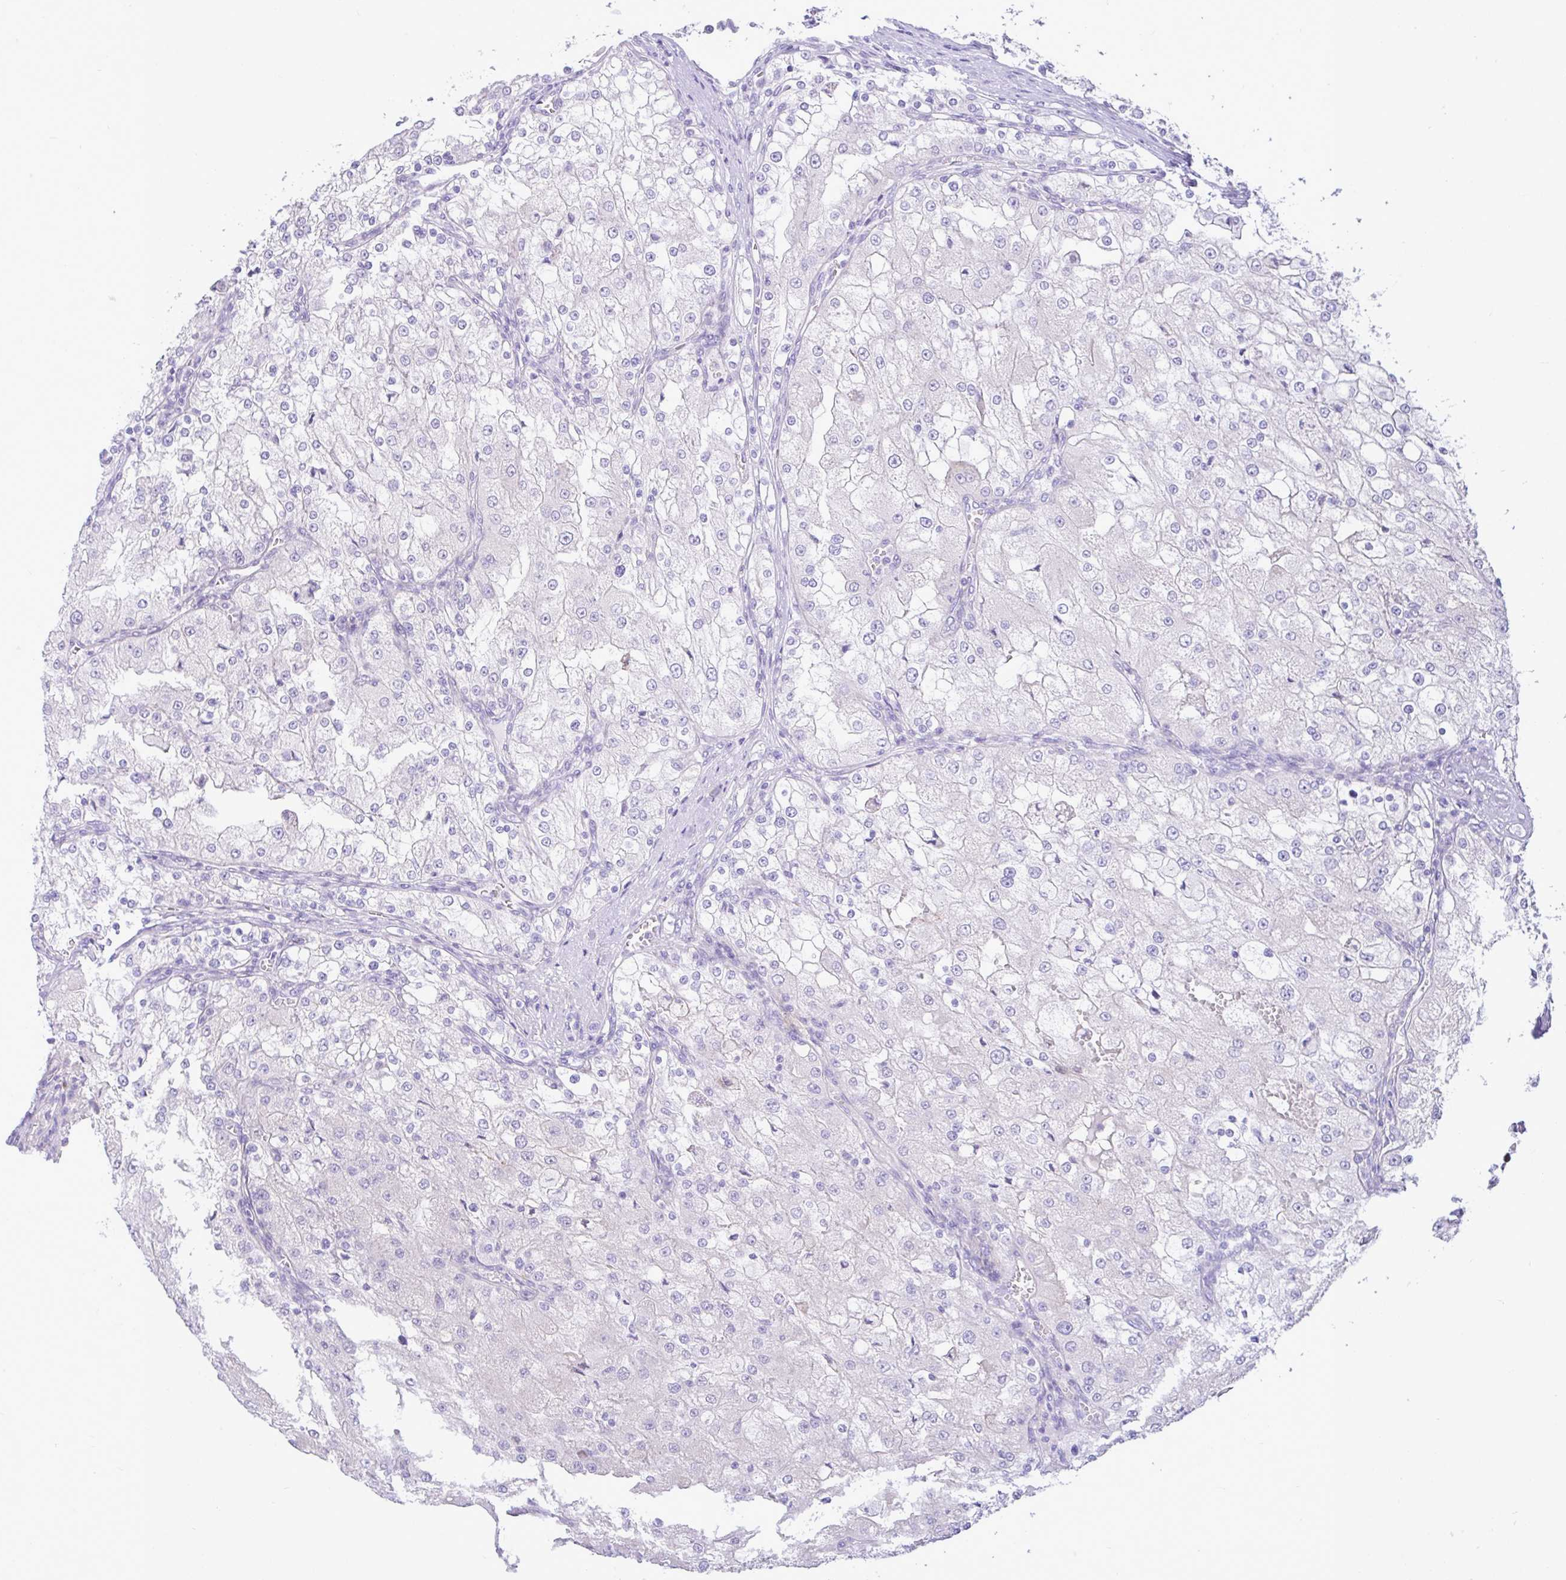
{"staining": {"intensity": "negative", "quantity": "none", "location": "none"}, "tissue": "renal cancer", "cell_type": "Tumor cells", "image_type": "cancer", "snomed": [{"axis": "morphology", "description": "Adenocarcinoma, NOS"}, {"axis": "topography", "description": "Kidney"}], "caption": "IHC image of human adenocarcinoma (renal) stained for a protein (brown), which demonstrates no positivity in tumor cells.", "gene": "ZNF101", "patient": {"sex": "female", "age": 74}}